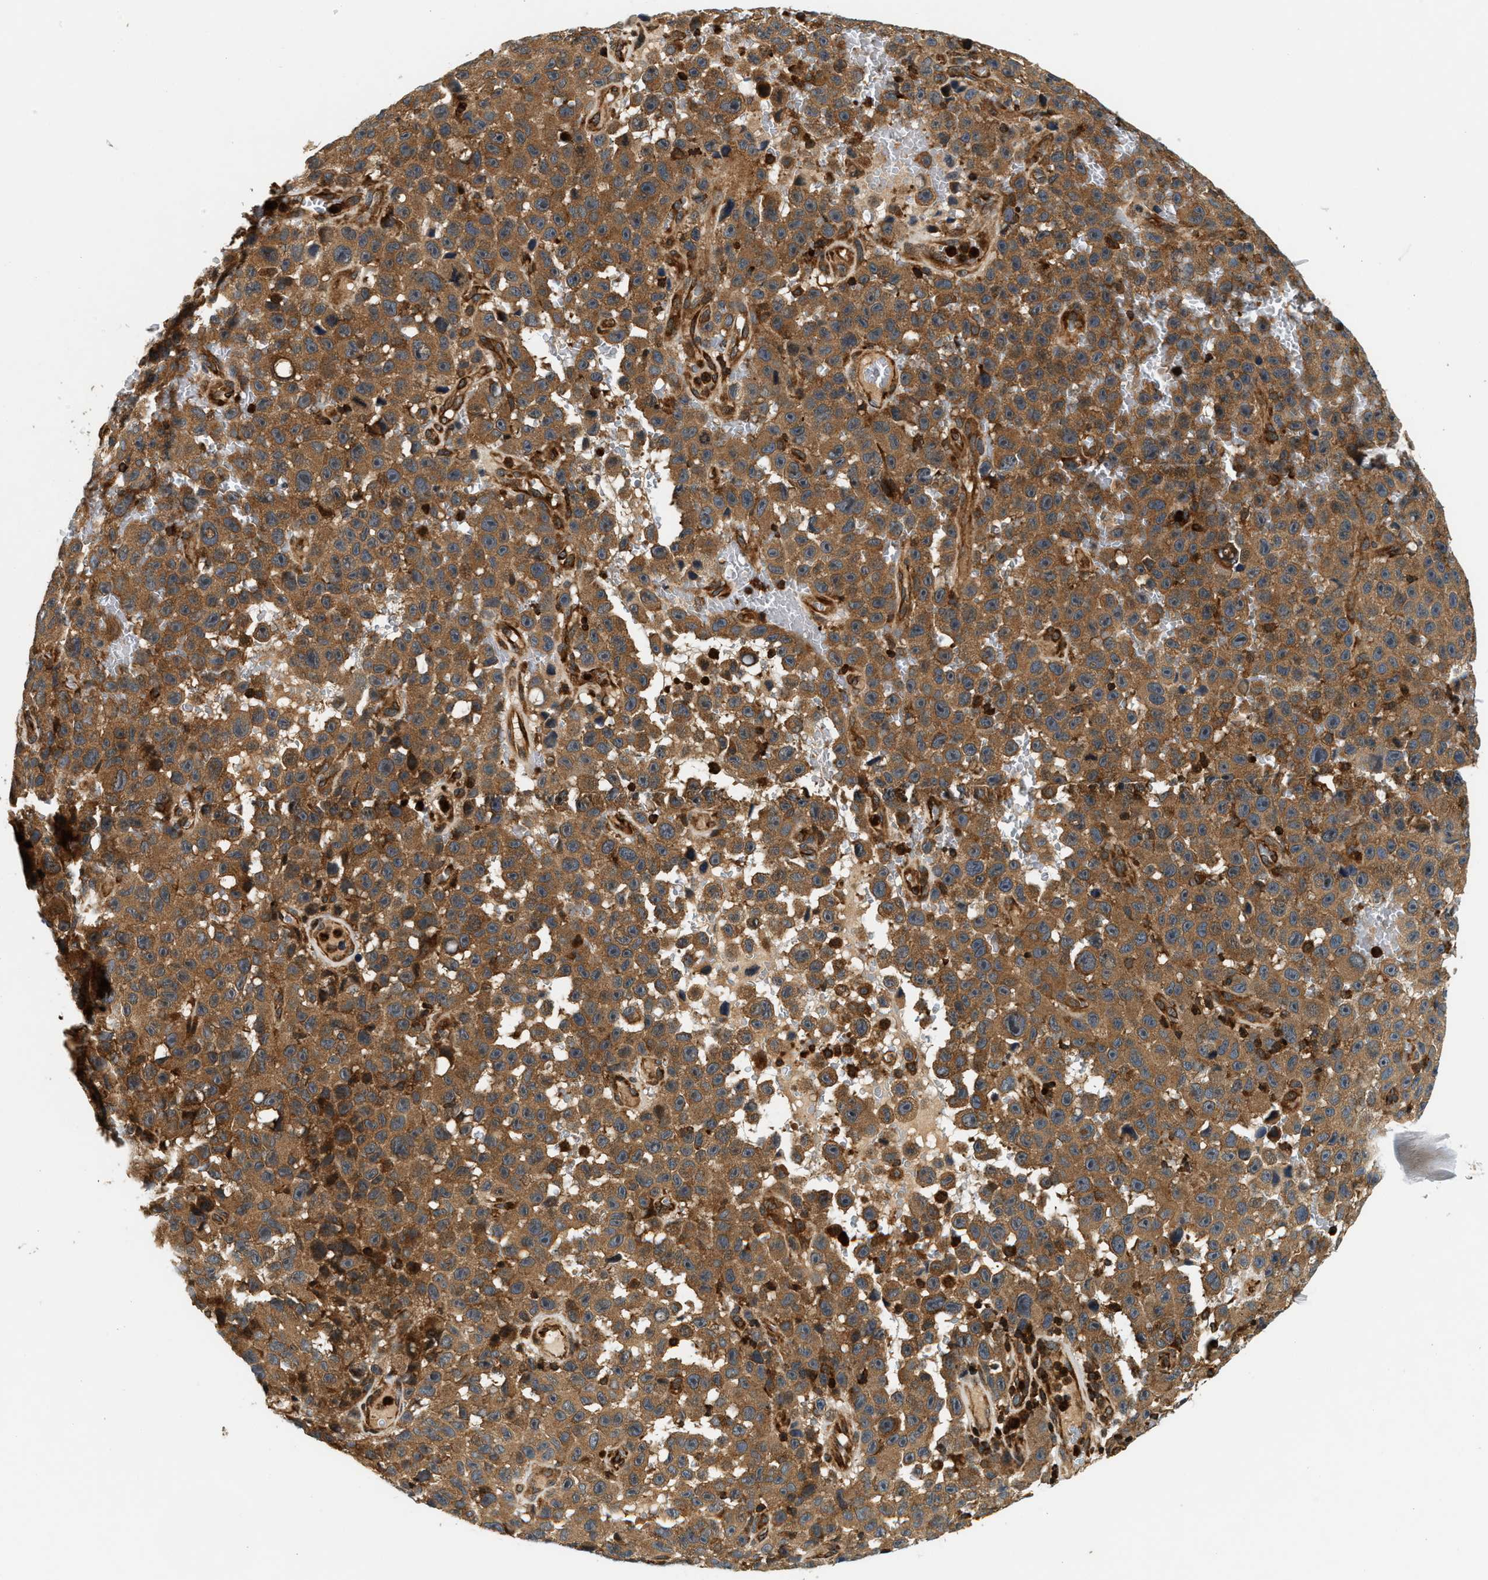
{"staining": {"intensity": "moderate", "quantity": ">75%", "location": "cytoplasmic/membranous"}, "tissue": "melanoma", "cell_type": "Tumor cells", "image_type": "cancer", "snomed": [{"axis": "morphology", "description": "Malignant melanoma, NOS"}, {"axis": "topography", "description": "Skin"}], "caption": "A micrograph showing moderate cytoplasmic/membranous expression in approximately >75% of tumor cells in malignant melanoma, as visualized by brown immunohistochemical staining.", "gene": "SAMD9", "patient": {"sex": "female", "age": 82}}